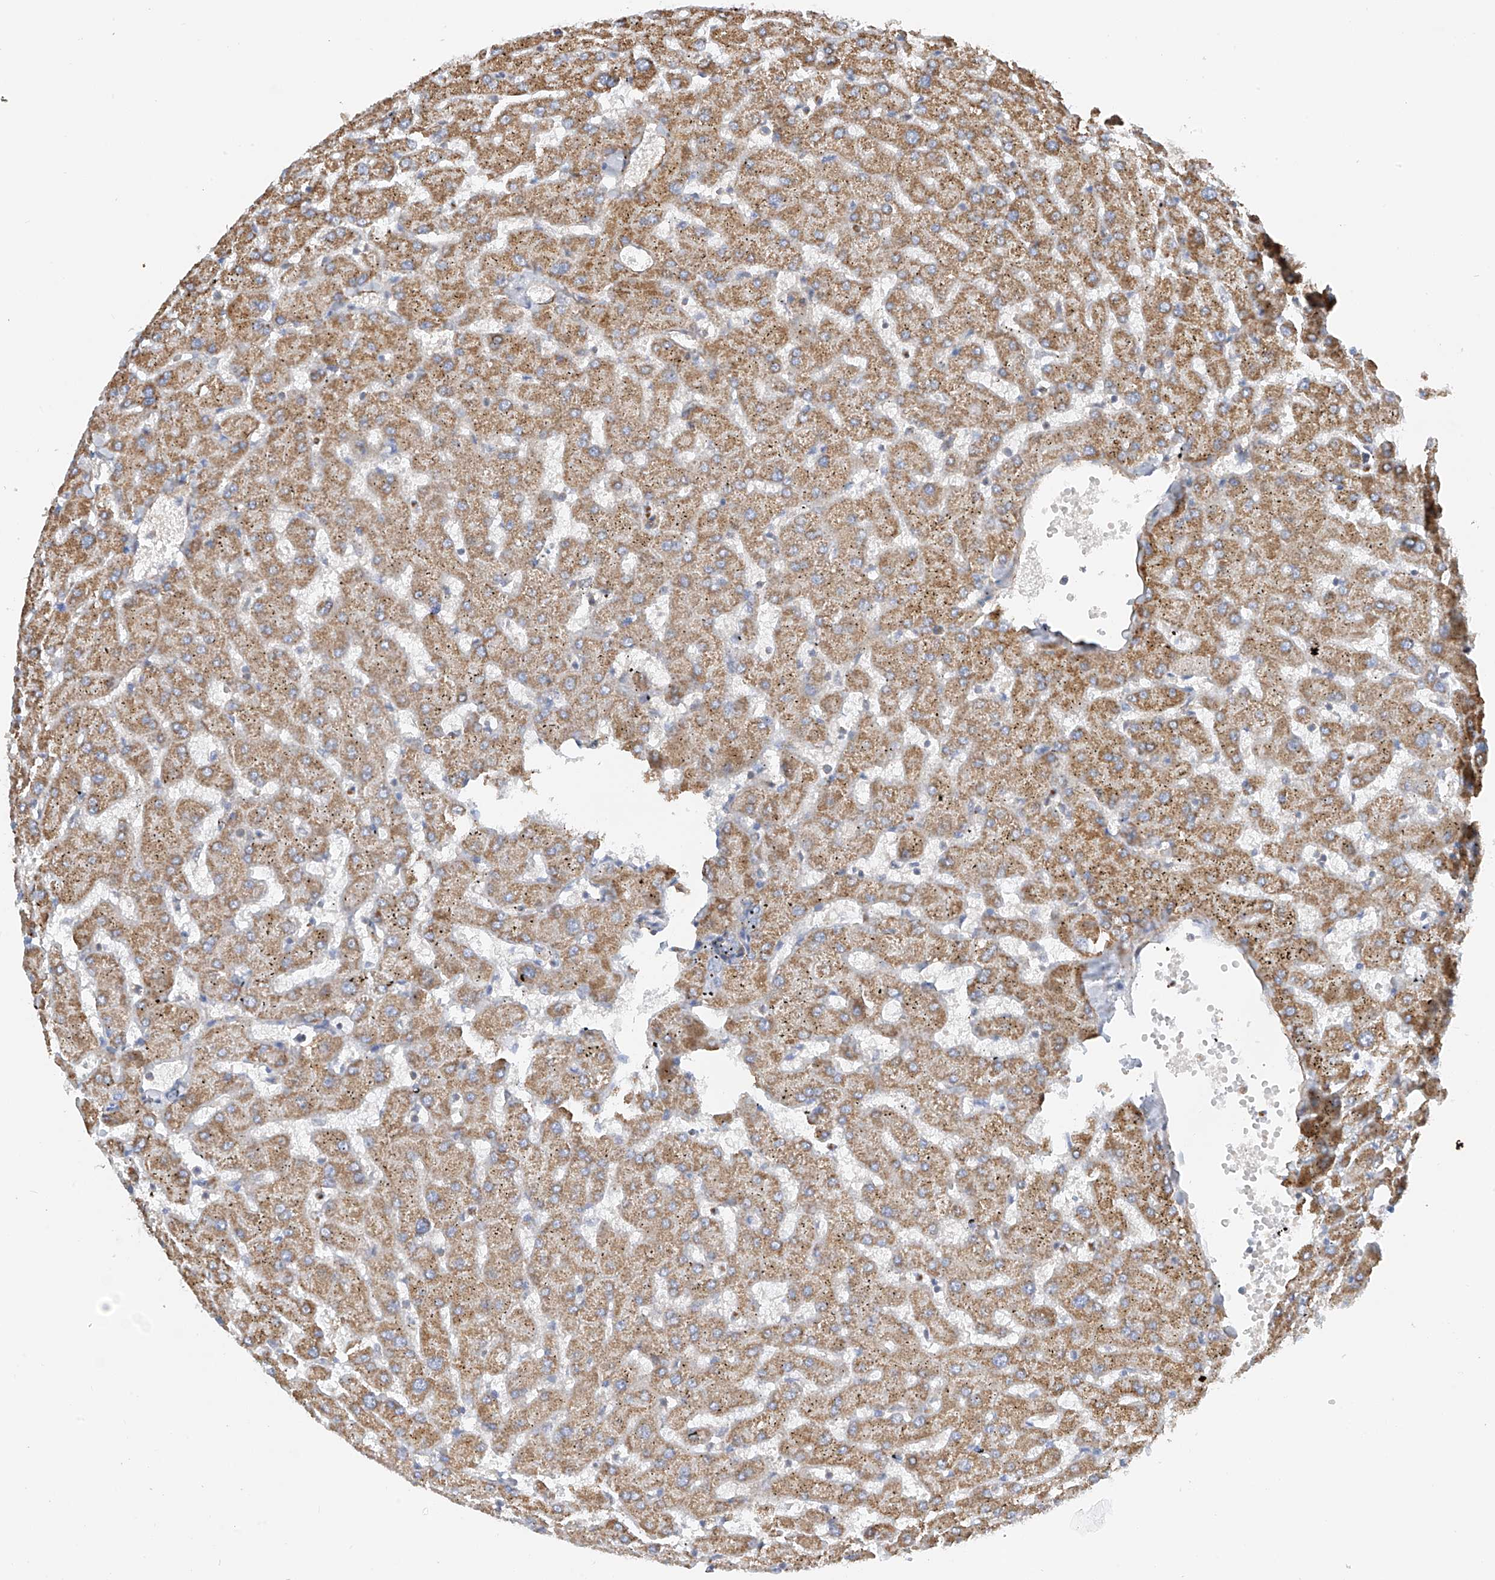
{"staining": {"intensity": "negative", "quantity": "none", "location": "none"}, "tissue": "liver", "cell_type": "Cholangiocytes", "image_type": "normal", "snomed": [{"axis": "morphology", "description": "Normal tissue, NOS"}, {"axis": "topography", "description": "Liver"}], "caption": "Immunohistochemistry histopathology image of normal human liver stained for a protein (brown), which exhibits no staining in cholangiocytes.", "gene": "NALCN", "patient": {"sex": "female", "age": 63}}